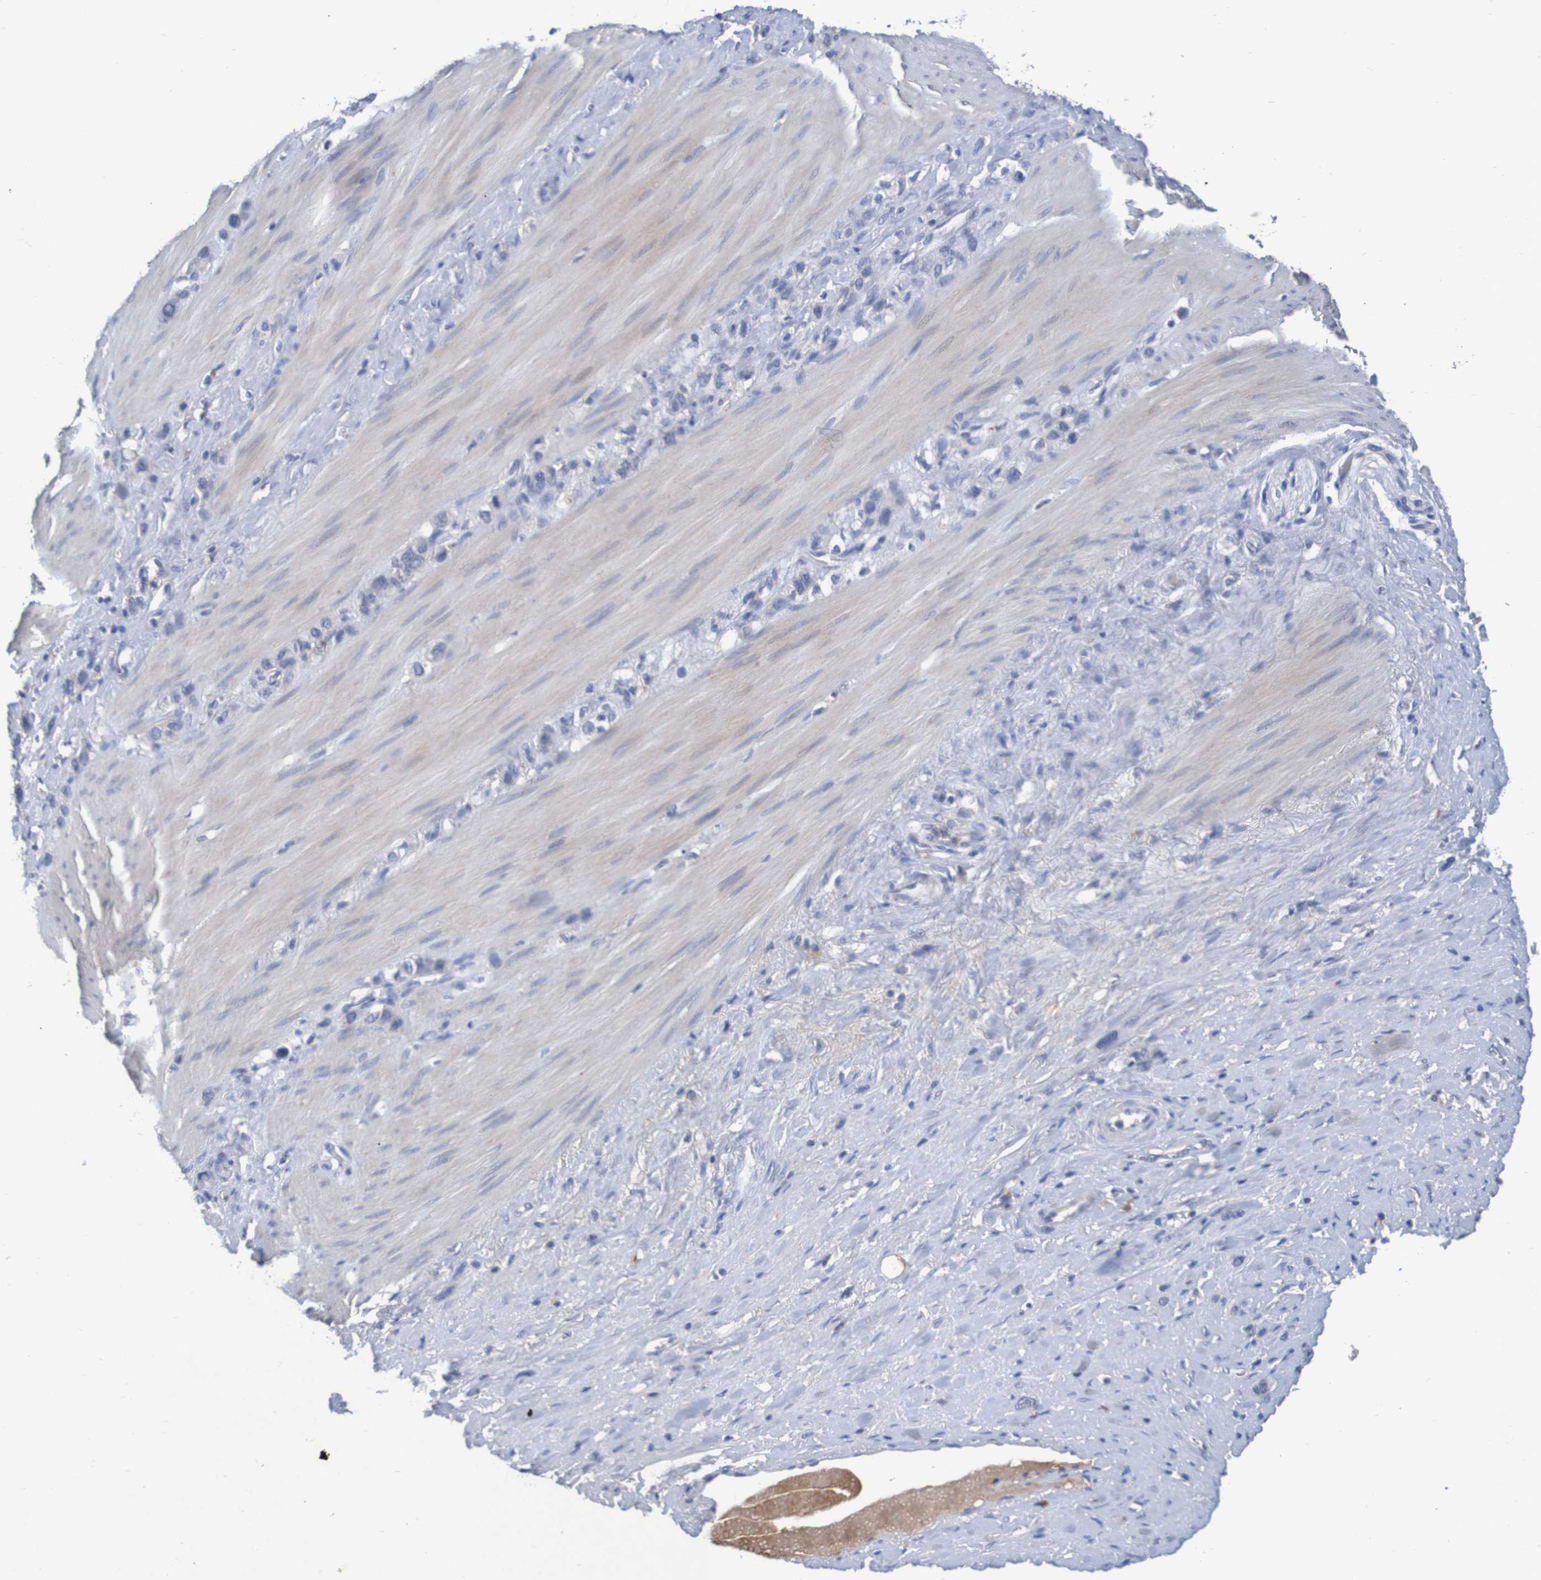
{"staining": {"intensity": "negative", "quantity": "none", "location": "none"}, "tissue": "stomach cancer", "cell_type": "Tumor cells", "image_type": "cancer", "snomed": [{"axis": "morphology", "description": "Normal tissue, NOS"}, {"axis": "morphology", "description": "Adenocarcinoma, NOS"}, {"axis": "morphology", "description": "Adenocarcinoma, High grade"}, {"axis": "topography", "description": "Stomach, upper"}, {"axis": "topography", "description": "Stomach"}], "caption": "Stomach cancer (adenocarcinoma) was stained to show a protein in brown. There is no significant expression in tumor cells.", "gene": "LTA", "patient": {"sex": "female", "age": 65}}